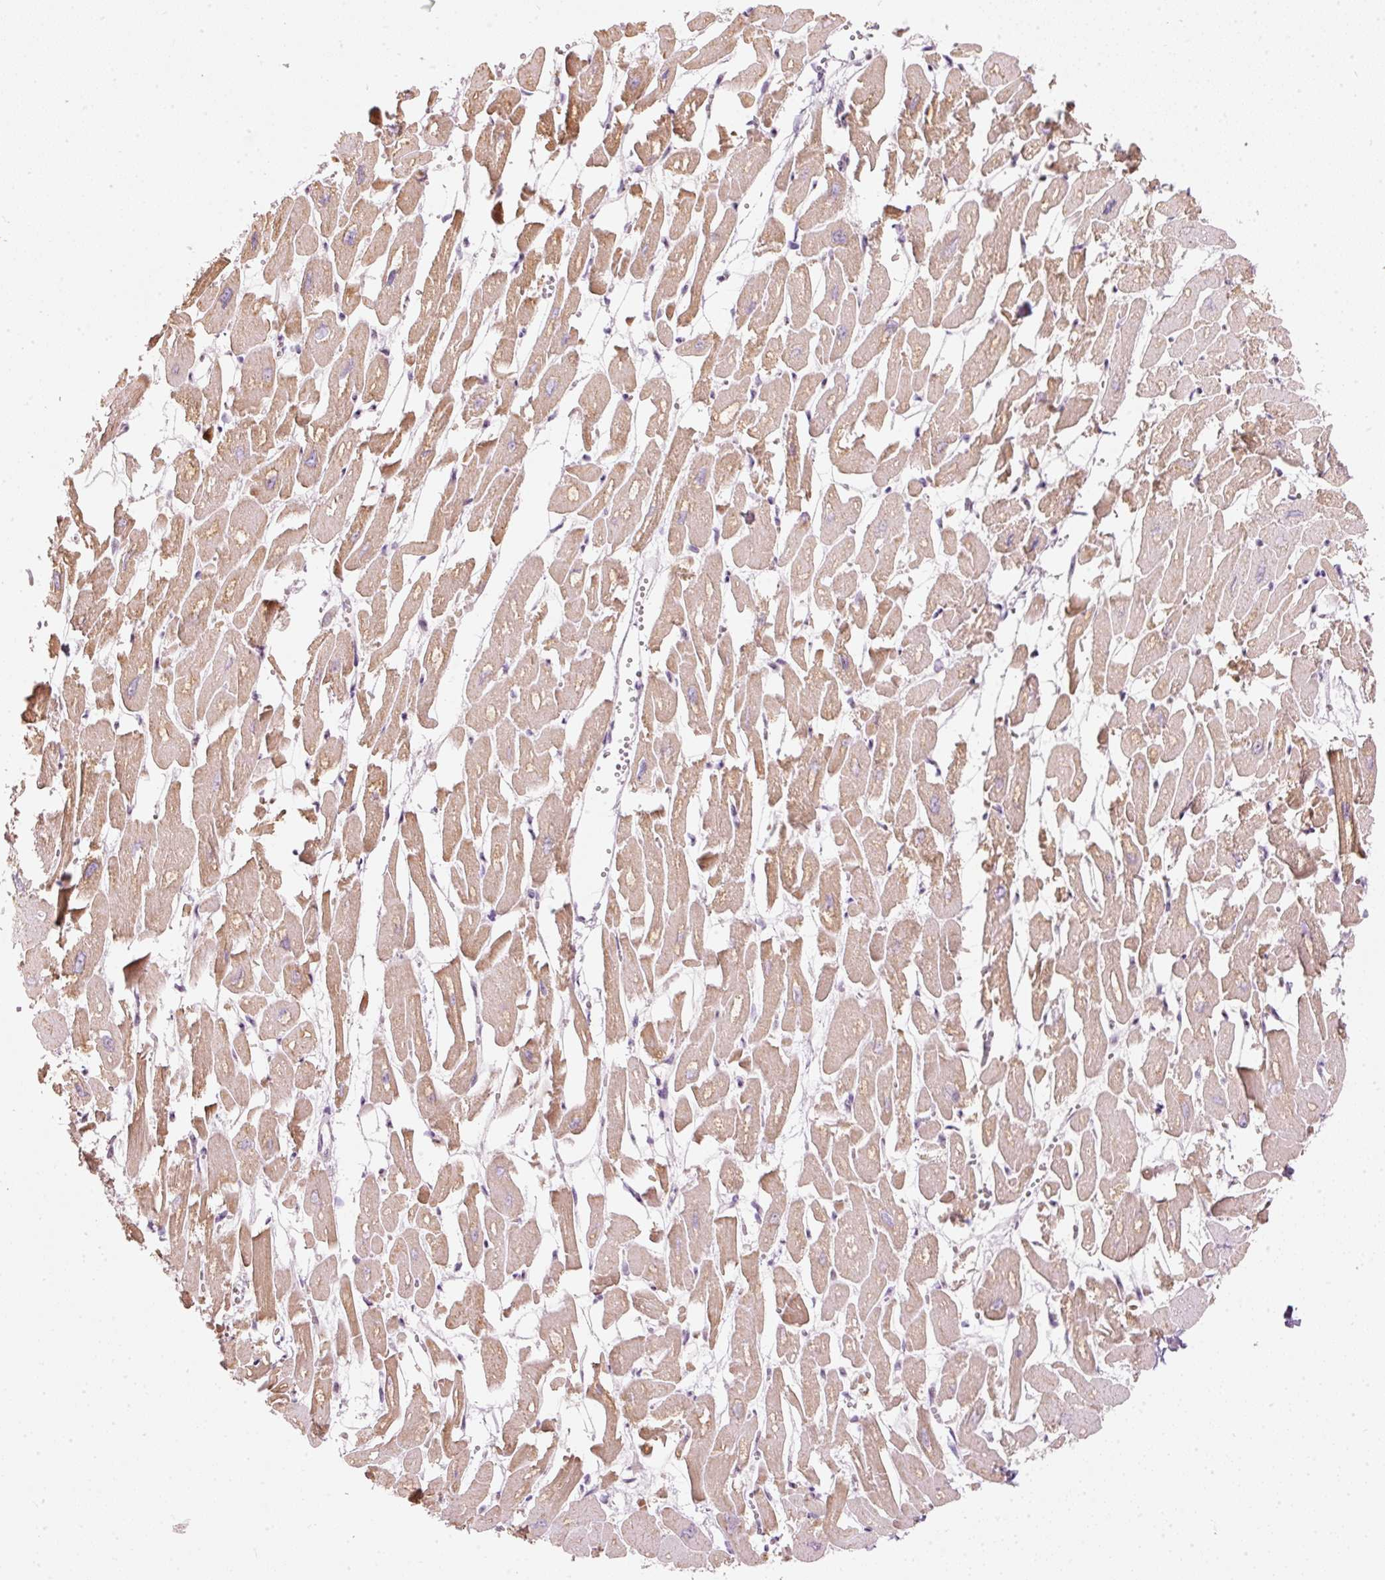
{"staining": {"intensity": "moderate", "quantity": ">75%", "location": "cytoplasmic/membranous"}, "tissue": "heart muscle", "cell_type": "Cardiomyocytes", "image_type": "normal", "snomed": [{"axis": "morphology", "description": "Normal tissue, NOS"}, {"axis": "topography", "description": "Heart"}], "caption": "Immunohistochemical staining of benign heart muscle displays medium levels of moderate cytoplasmic/membranous positivity in about >75% of cardiomyocytes.", "gene": "RNF39", "patient": {"sex": "male", "age": 54}}